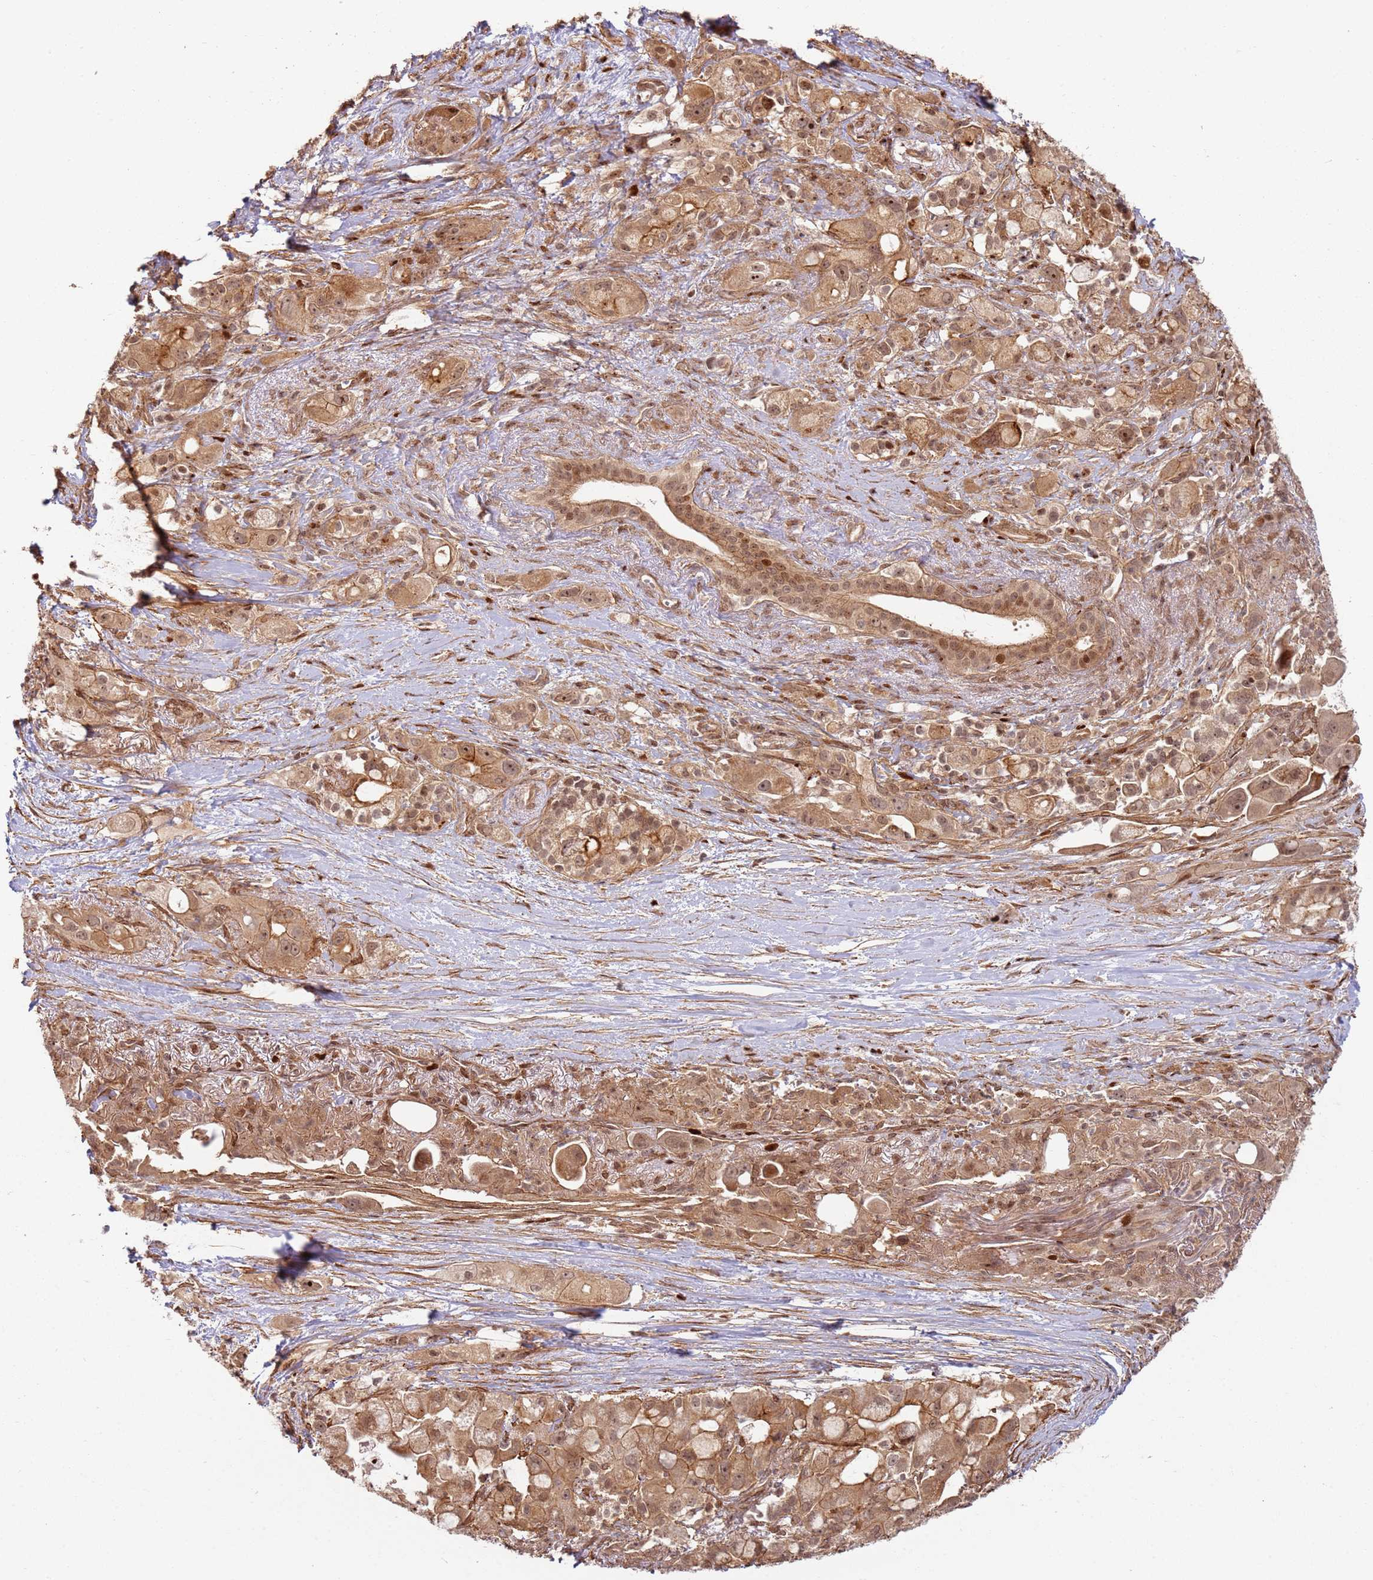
{"staining": {"intensity": "moderate", "quantity": ">75%", "location": "cytoplasmic/membranous,nuclear"}, "tissue": "pancreatic cancer", "cell_type": "Tumor cells", "image_type": "cancer", "snomed": [{"axis": "morphology", "description": "Adenocarcinoma, NOS"}, {"axis": "topography", "description": "Pancreas"}], "caption": "This micrograph exhibits immunohistochemistry staining of pancreatic cancer (adenocarcinoma), with medium moderate cytoplasmic/membranous and nuclear expression in approximately >75% of tumor cells.", "gene": "TMEM233", "patient": {"sex": "male", "age": 68}}